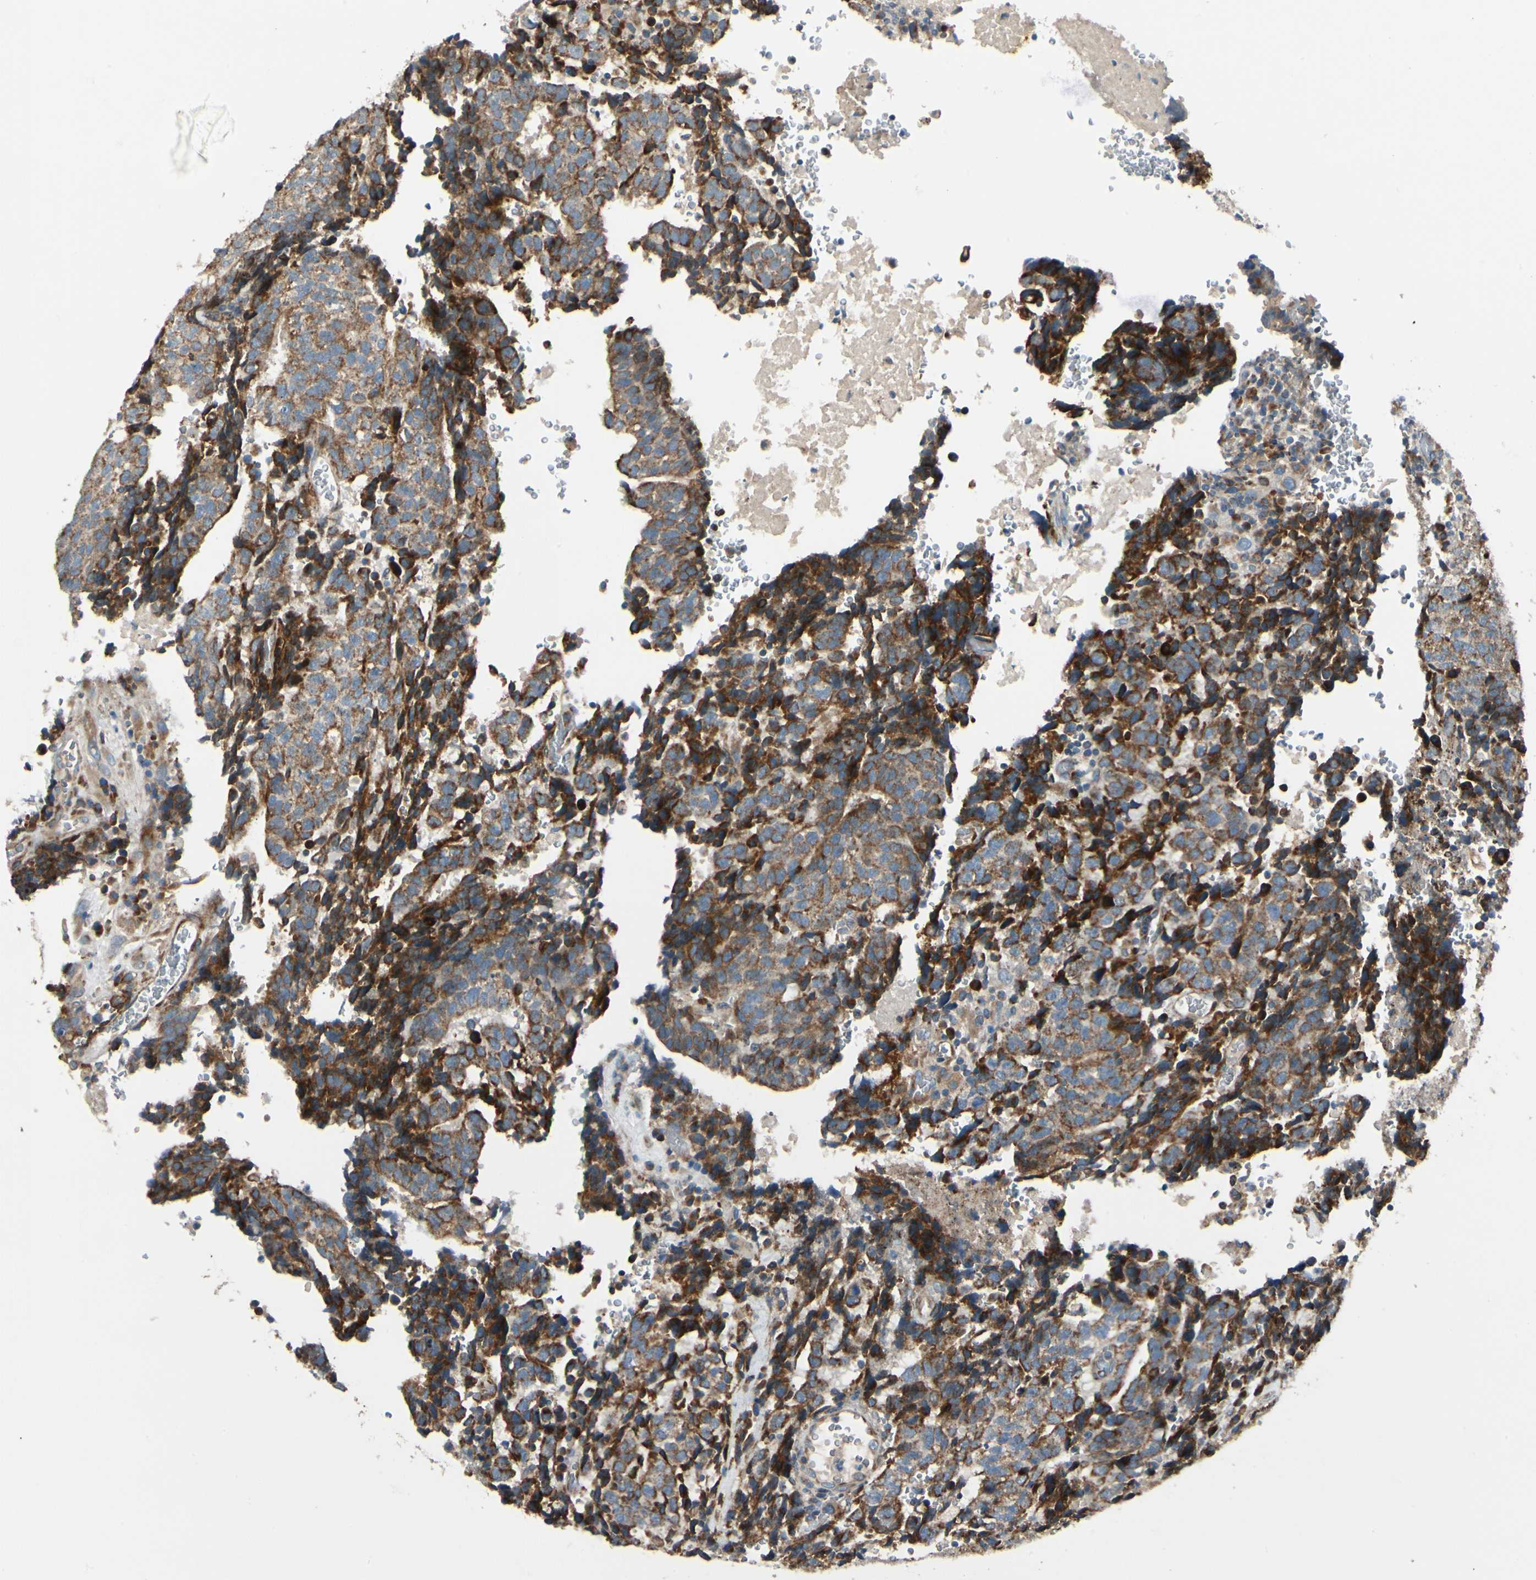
{"staining": {"intensity": "moderate", "quantity": ">75%", "location": "cytoplasmic/membranous"}, "tissue": "testis cancer", "cell_type": "Tumor cells", "image_type": "cancer", "snomed": [{"axis": "morphology", "description": "Necrosis, NOS"}, {"axis": "morphology", "description": "Carcinoma, Embryonal, NOS"}, {"axis": "topography", "description": "Testis"}], "caption": "The micrograph reveals immunohistochemical staining of testis cancer. There is moderate cytoplasmic/membranous staining is present in approximately >75% of tumor cells. The protein is stained brown, and the nuclei are stained in blue (DAB (3,3'-diaminobenzidine) IHC with brightfield microscopy, high magnification).", "gene": "MRPL9", "patient": {"sex": "male", "age": 19}}